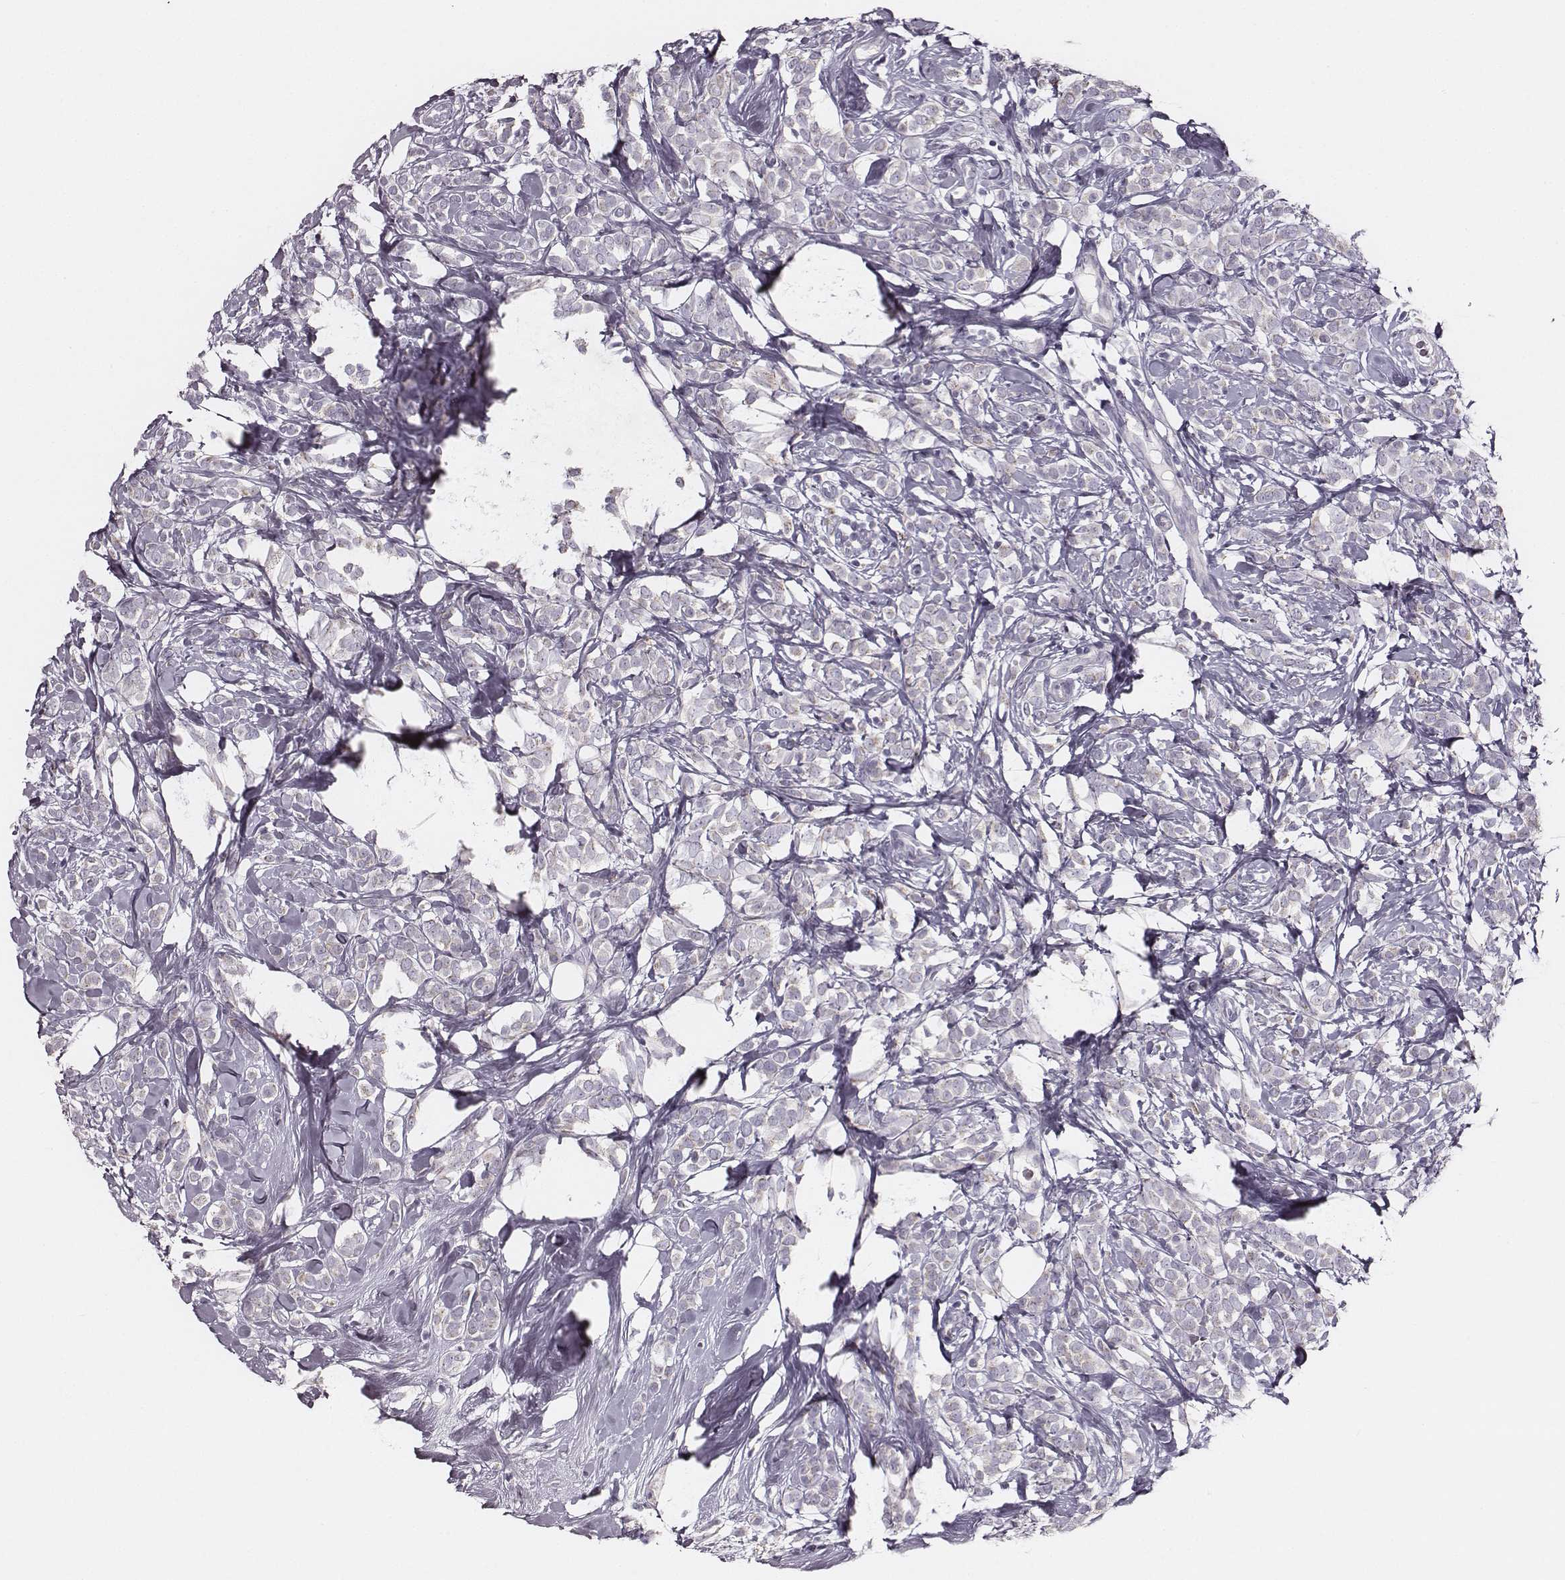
{"staining": {"intensity": "negative", "quantity": "none", "location": "none"}, "tissue": "breast cancer", "cell_type": "Tumor cells", "image_type": "cancer", "snomed": [{"axis": "morphology", "description": "Lobular carcinoma"}, {"axis": "topography", "description": "Breast"}], "caption": "Tumor cells are negative for protein expression in human breast cancer. (DAB immunohistochemistry (IHC), high magnification).", "gene": "UBL4B", "patient": {"sex": "female", "age": 49}}